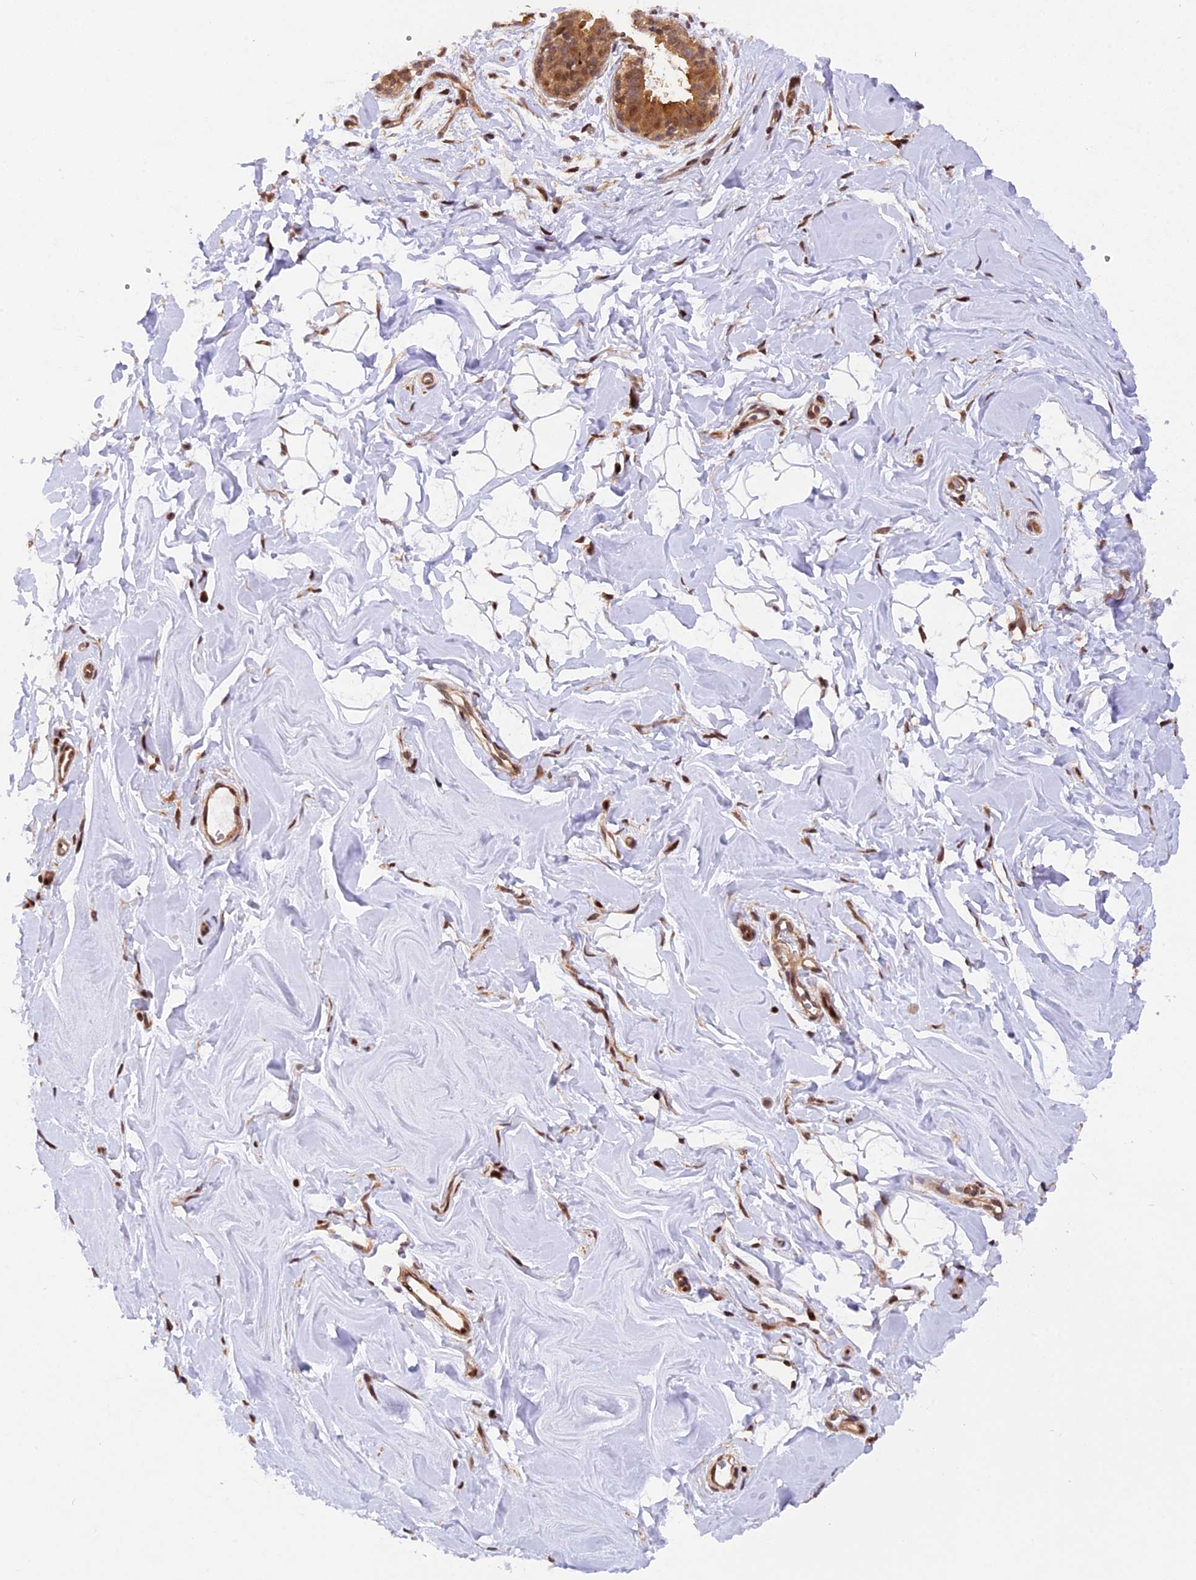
{"staining": {"intensity": "weak", "quantity": "25%-75%", "location": "nuclear"}, "tissue": "adipose tissue", "cell_type": "Adipocytes", "image_type": "normal", "snomed": [{"axis": "morphology", "description": "Normal tissue, NOS"}, {"axis": "topography", "description": "Breast"}], "caption": "IHC staining of unremarkable adipose tissue, which demonstrates low levels of weak nuclear expression in approximately 25%-75% of adipocytes indicating weak nuclear protein positivity. The staining was performed using DAB (3,3'-diaminobenzidine) (brown) for protein detection and nuclei were counterstained in hematoxylin (blue).", "gene": "SAMD4A", "patient": {"sex": "female", "age": 26}}